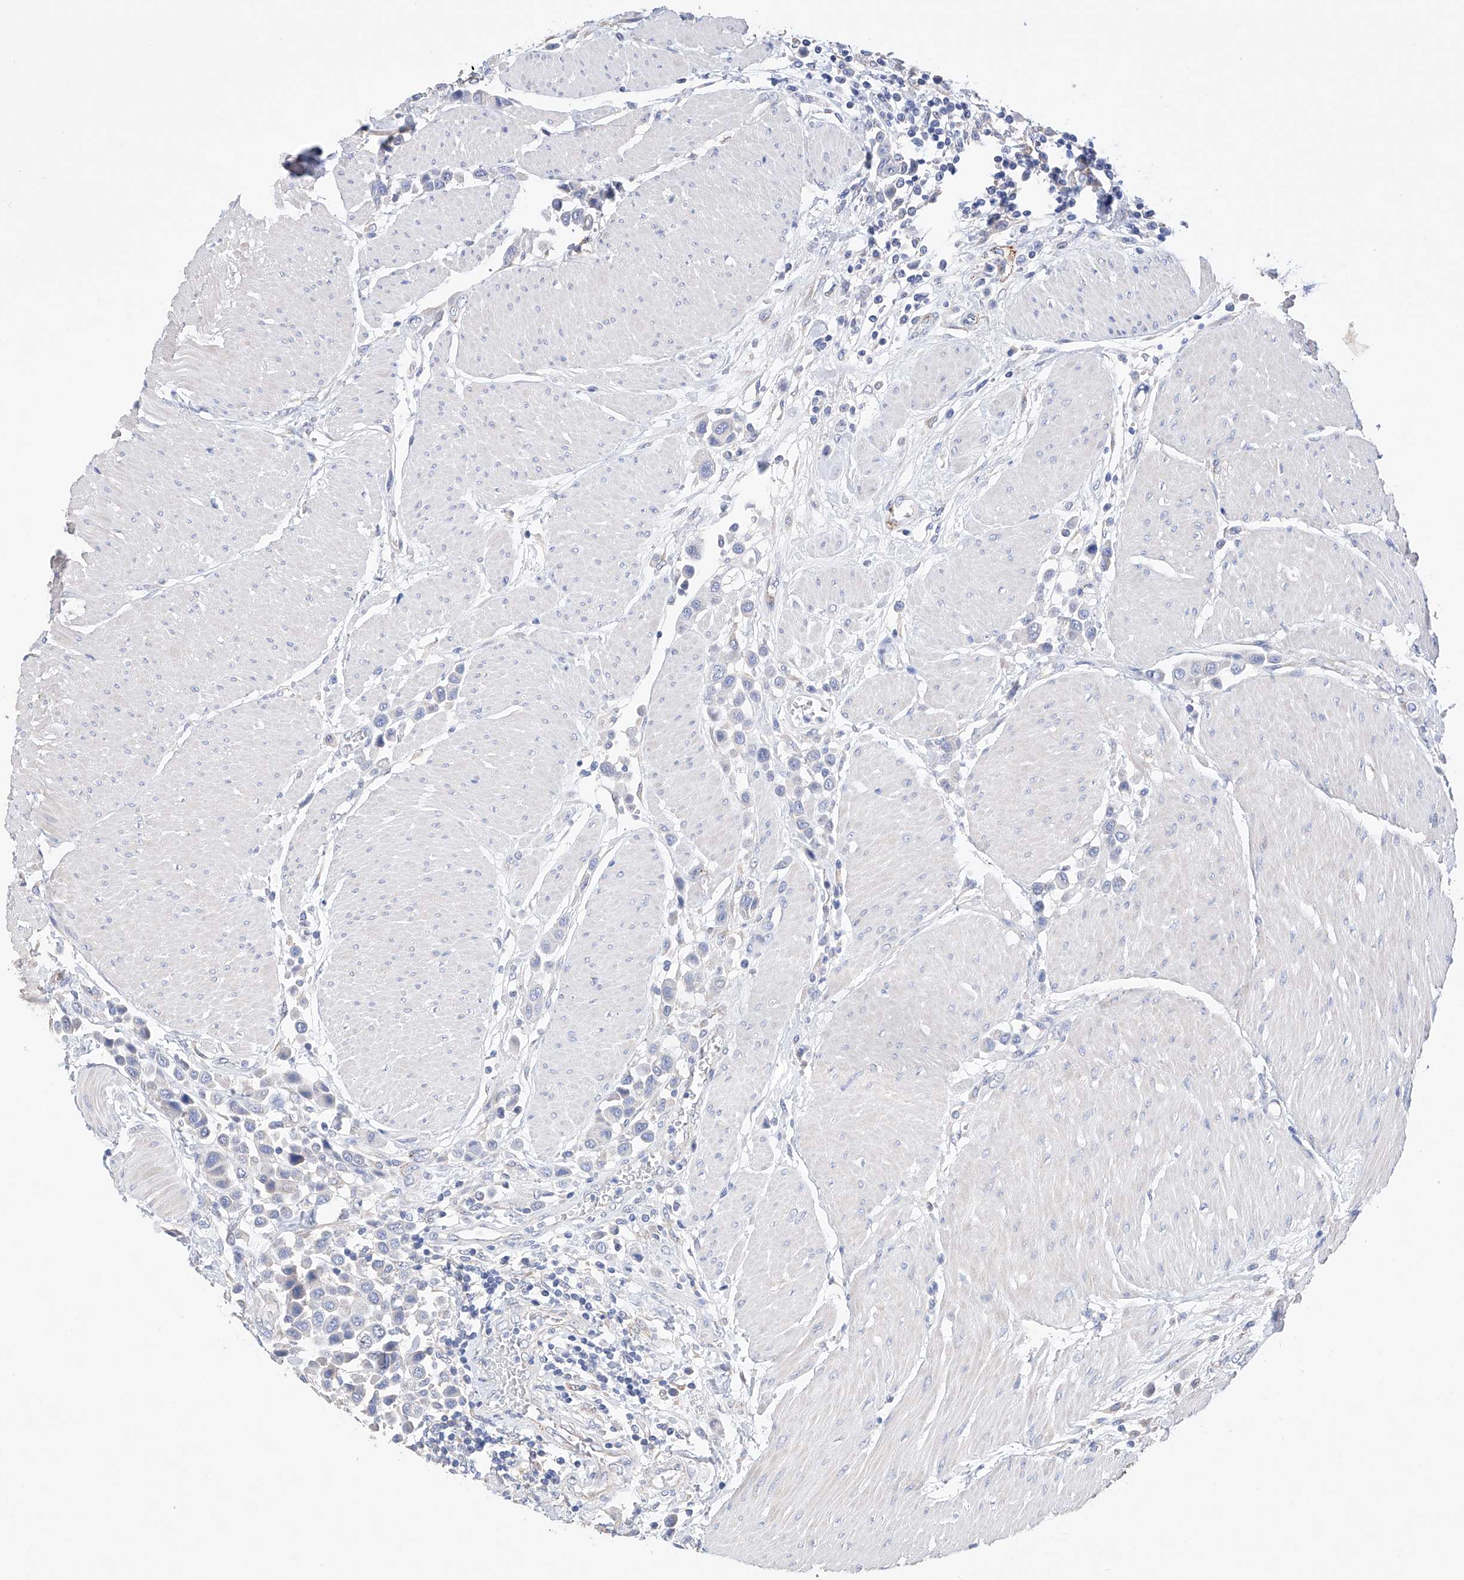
{"staining": {"intensity": "negative", "quantity": "none", "location": "none"}, "tissue": "urothelial cancer", "cell_type": "Tumor cells", "image_type": "cancer", "snomed": [{"axis": "morphology", "description": "Urothelial carcinoma, High grade"}, {"axis": "topography", "description": "Urinary bladder"}], "caption": "Immunohistochemical staining of human urothelial carcinoma (high-grade) exhibits no significant positivity in tumor cells.", "gene": "AFG1L", "patient": {"sex": "male", "age": 50}}